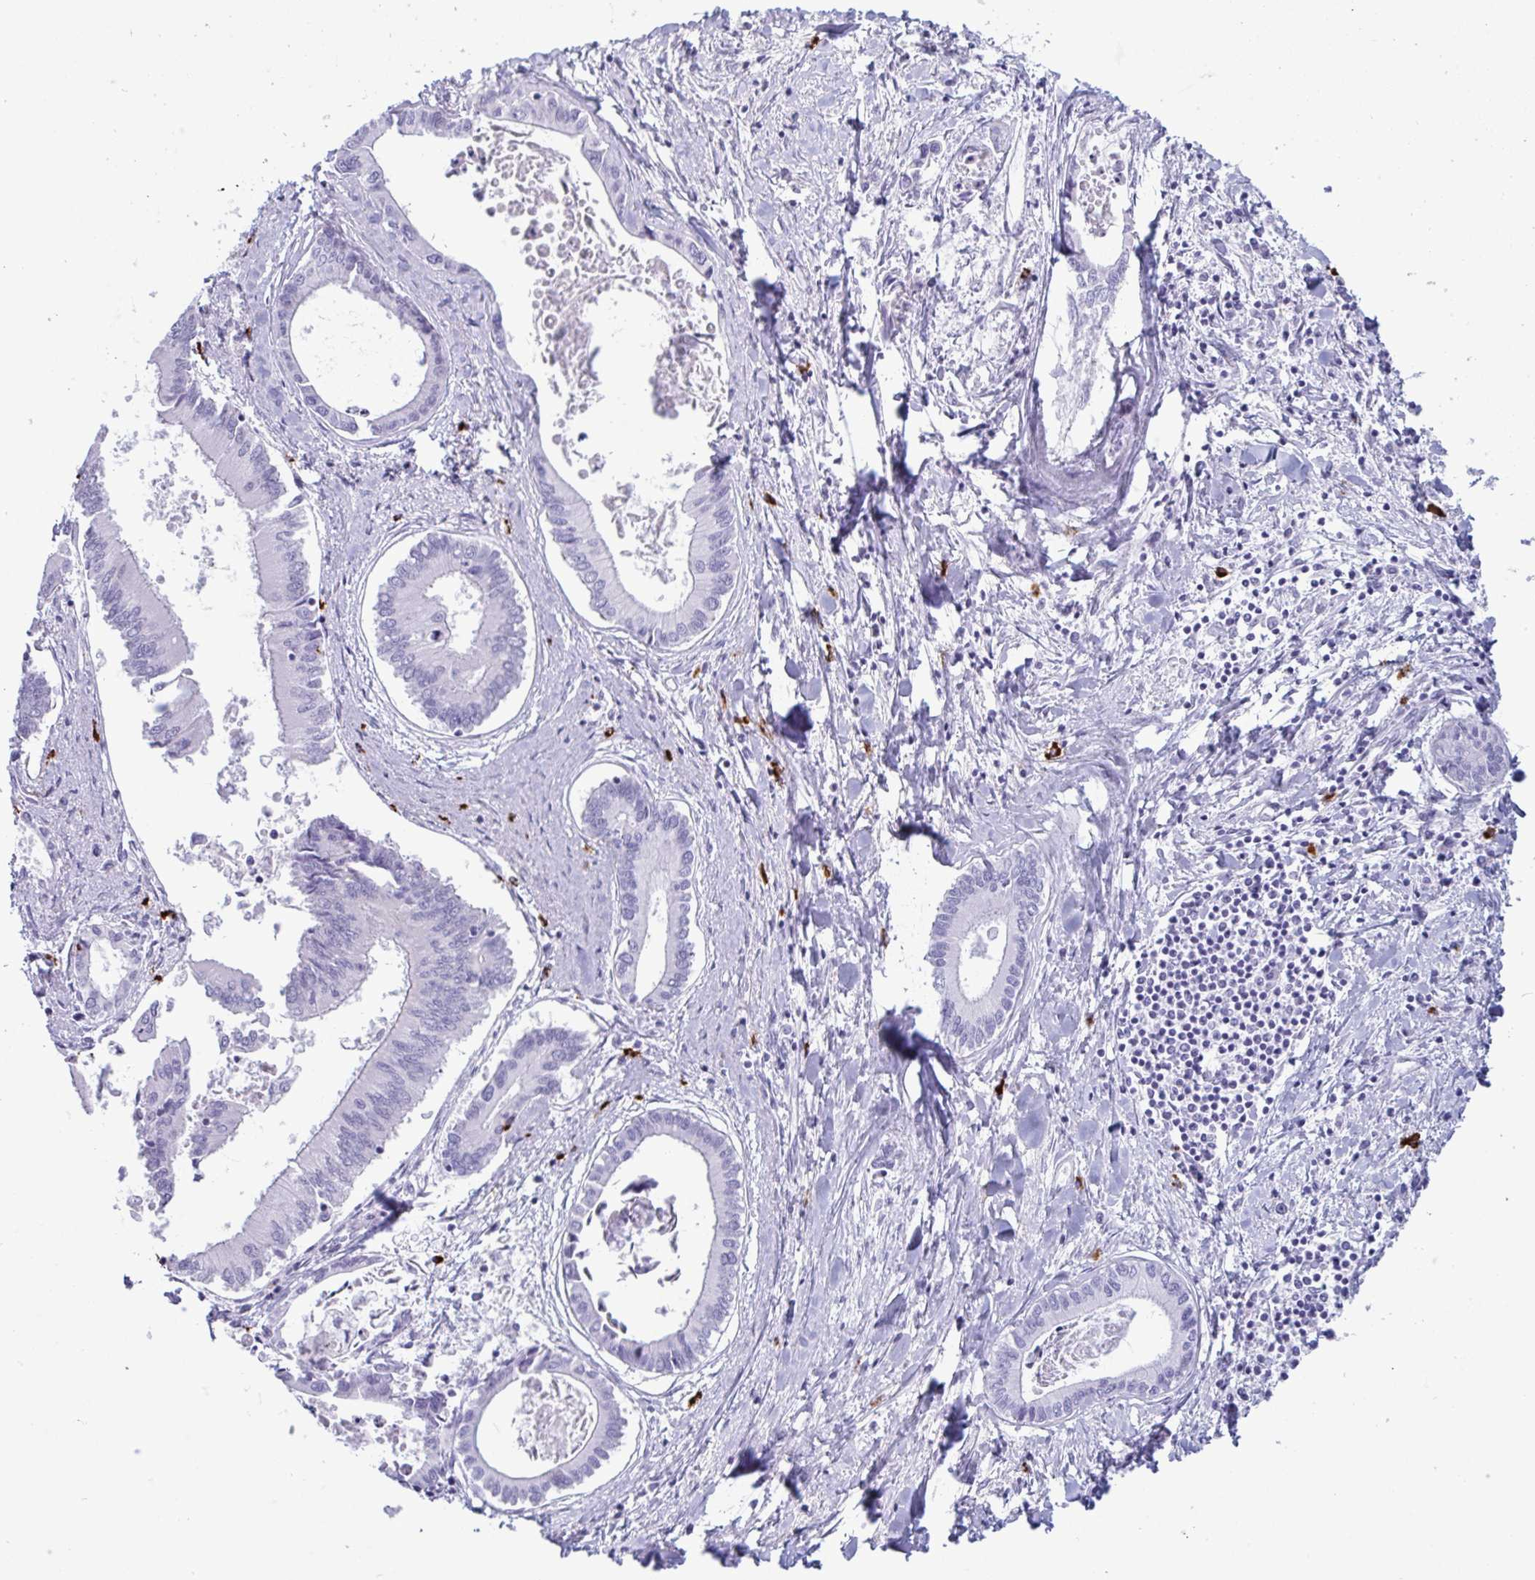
{"staining": {"intensity": "negative", "quantity": "none", "location": "none"}, "tissue": "liver cancer", "cell_type": "Tumor cells", "image_type": "cancer", "snomed": [{"axis": "morphology", "description": "Cholangiocarcinoma"}, {"axis": "topography", "description": "Liver"}], "caption": "Immunohistochemistry (IHC) histopathology image of human liver cholangiocarcinoma stained for a protein (brown), which displays no expression in tumor cells.", "gene": "ZNF684", "patient": {"sex": "male", "age": 66}}